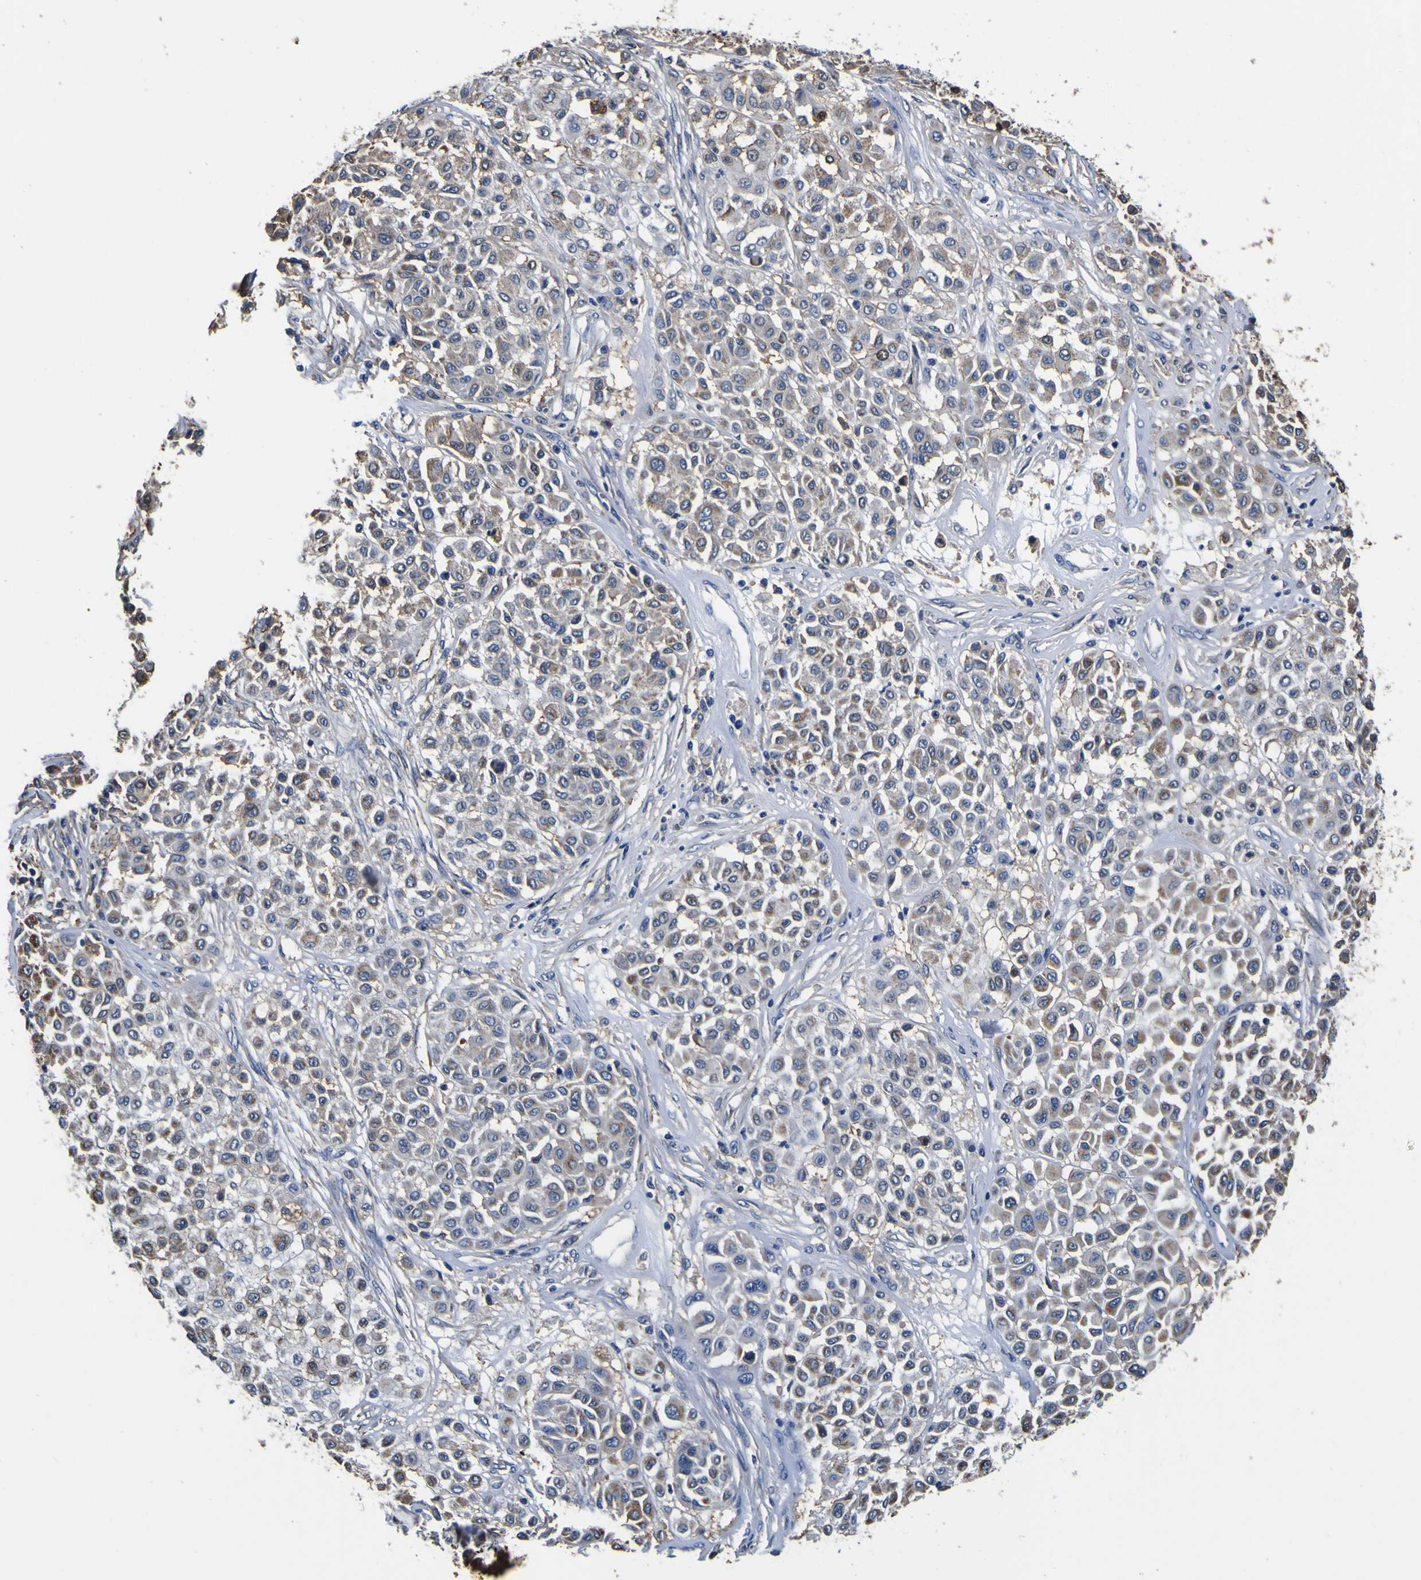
{"staining": {"intensity": "moderate", "quantity": "25%-75%", "location": "cytoplasmic/membranous"}, "tissue": "melanoma", "cell_type": "Tumor cells", "image_type": "cancer", "snomed": [{"axis": "morphology", "description": "Malignant melanoma, Metastatic site"}, {"axis": "topography", "description": "Soft tissue"}], "caption": "Human melanoma stained with a brown dye exhibits moderate cytoplasmic/membranous positive expression in about 25%-75% of tumor cells.", "gene": "PXDN", "patient": {"sex": "male", "age": 41}}